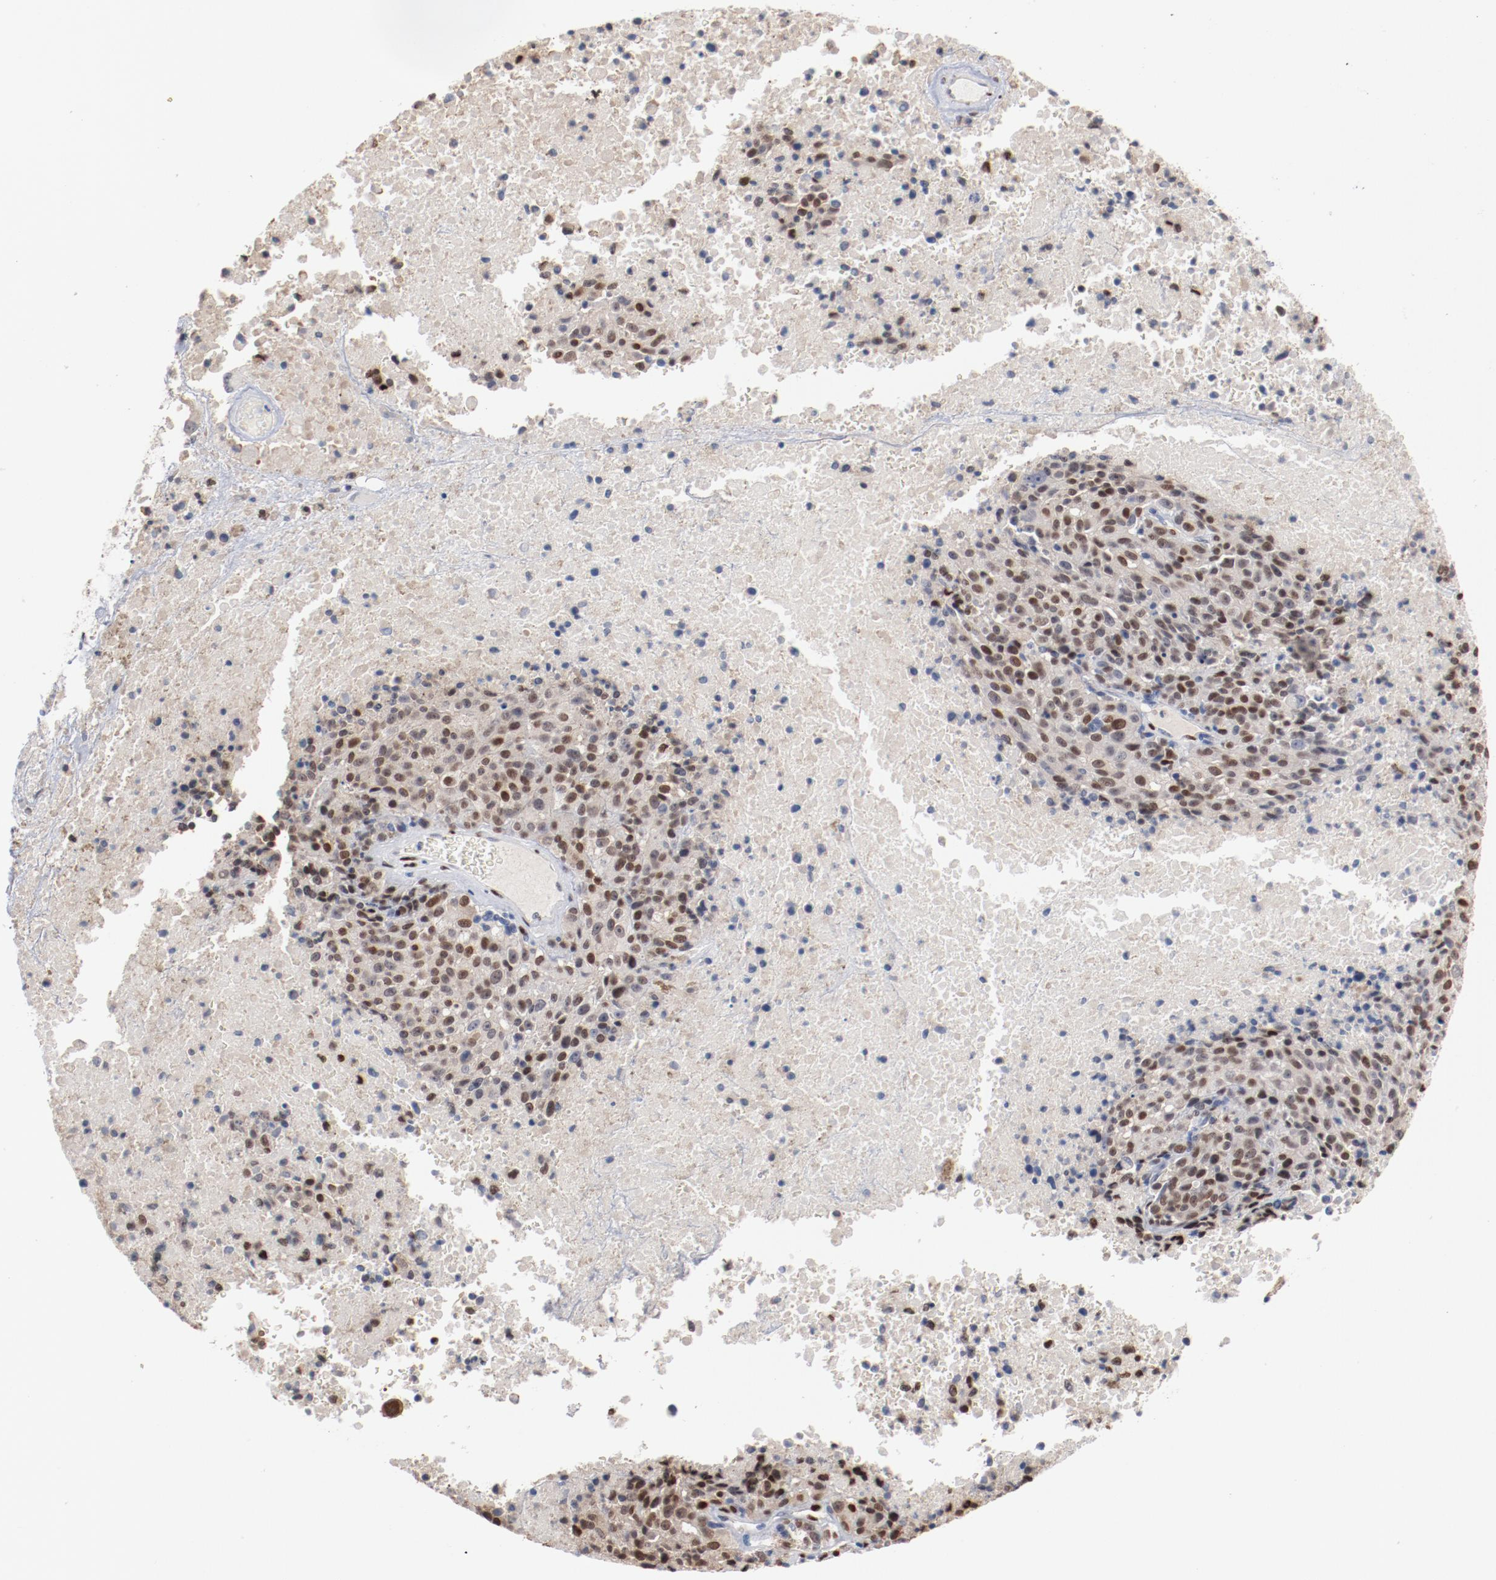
{"staining": {"intensity": "moderate", "quantity": ">75%", "location": "nuclear"}, "tissue": "melanoma", "cell_type": "Tumor cells", "image_type": "cancer", "snomed": [{"axis": "morphology", "description": "Malignant melanoma, Metastatic site"}, {"axis": "topography", "description": "Cerebral cortex"}], "caption": "Tumor cells show moderate nuclear staining in about >75% of cells in melanoma. The protein is stained brown, and the nuclei are stained in blue (DAB IHC with brightfield microscopy, high magnification).", "gene": "ZEB2", "patient": {"sex": "female", "age": 52}}